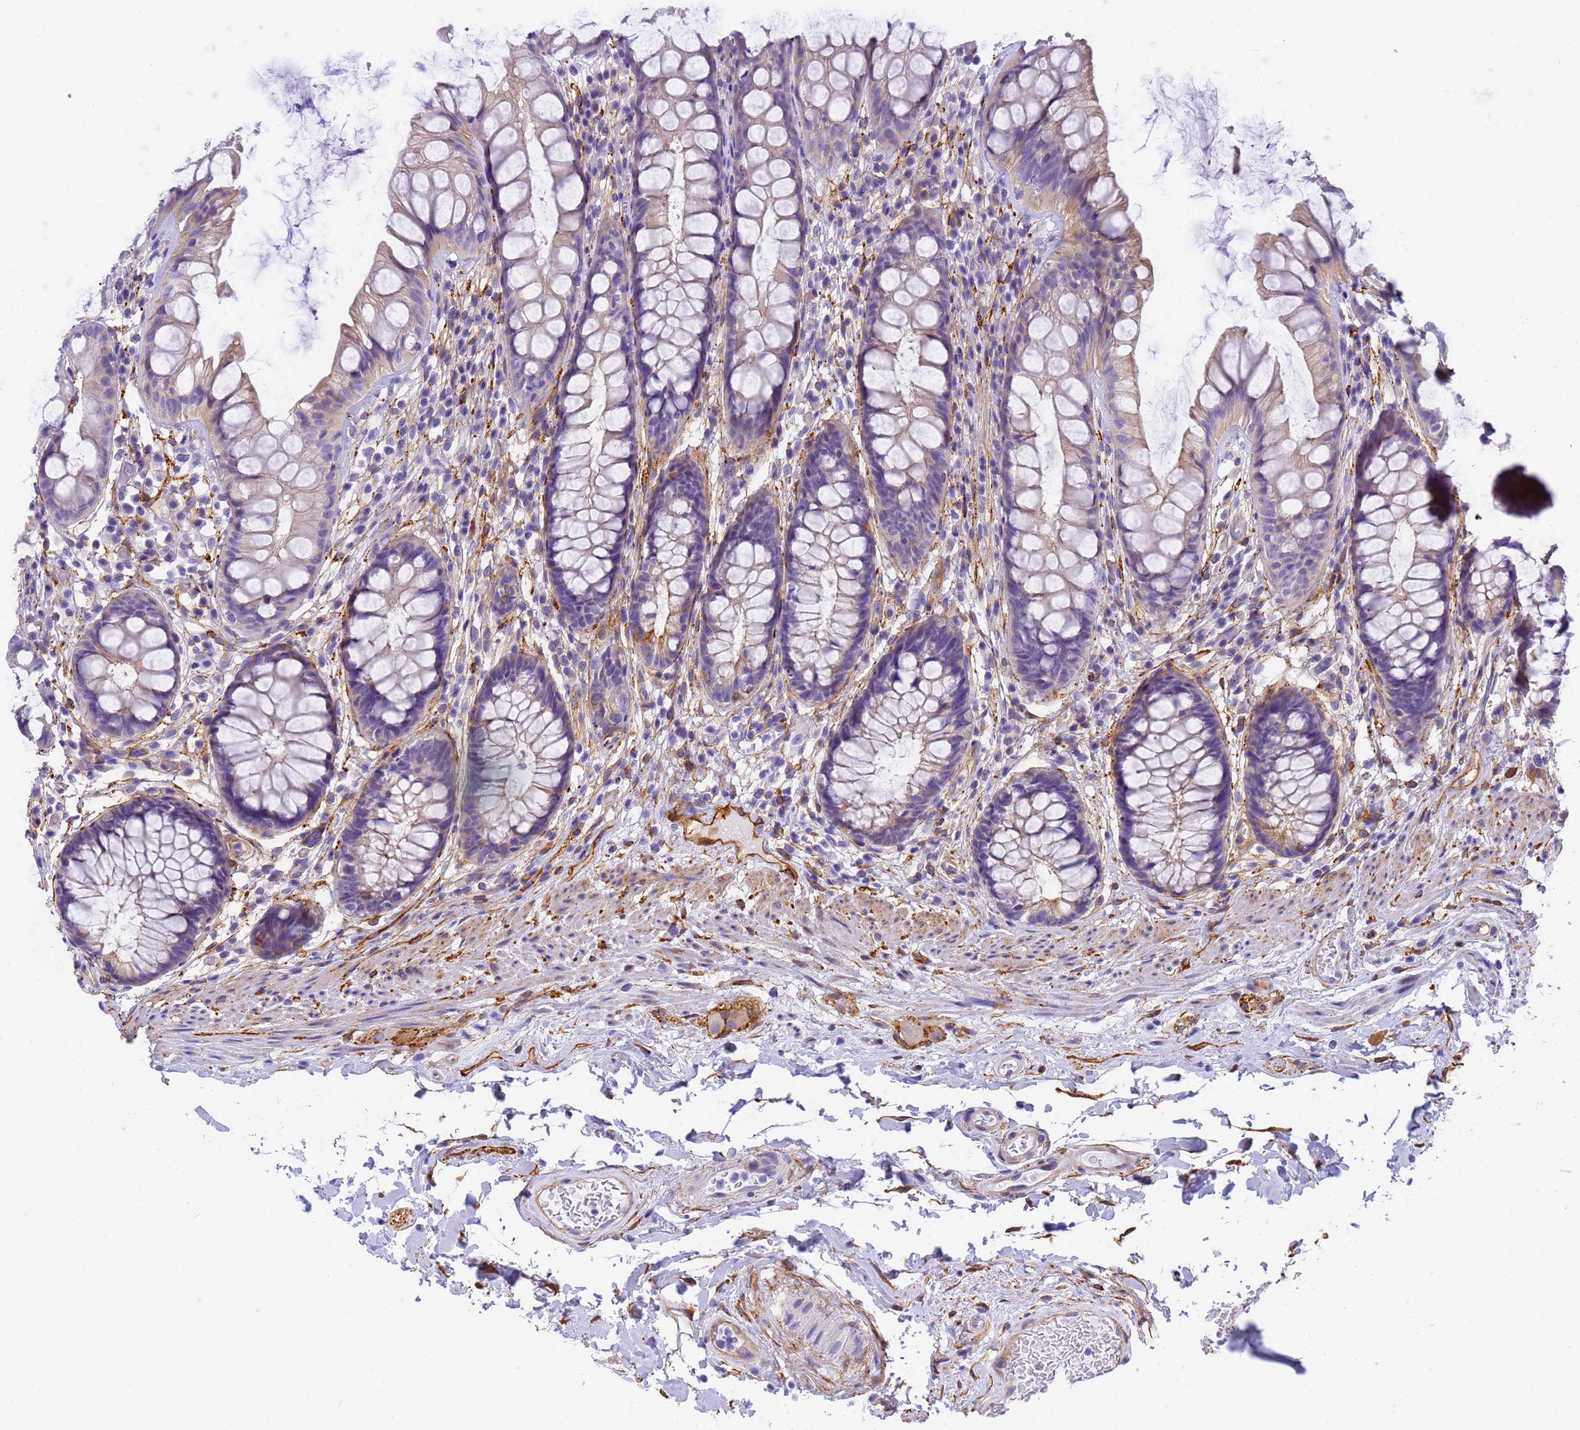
{"staining": {"intensity": "negative", "quantity": "none", "location": "none"}, "tissue": "rectum", "cell_type": "Glandular cells", "image_type": "normal", "snomed": [{"axis": "morphology", "description": "Normal tissue, NOS"}, {"axis": "topography", "description": "Rectum"}], "caption": "High power microscopy micrograph of an immunohistochemistry micrograph of unremarkable rectum, revealing no significant positivity in glandular cells.", "gene": "MVB12A", "patient": {"sex": "male", "age": 74}}